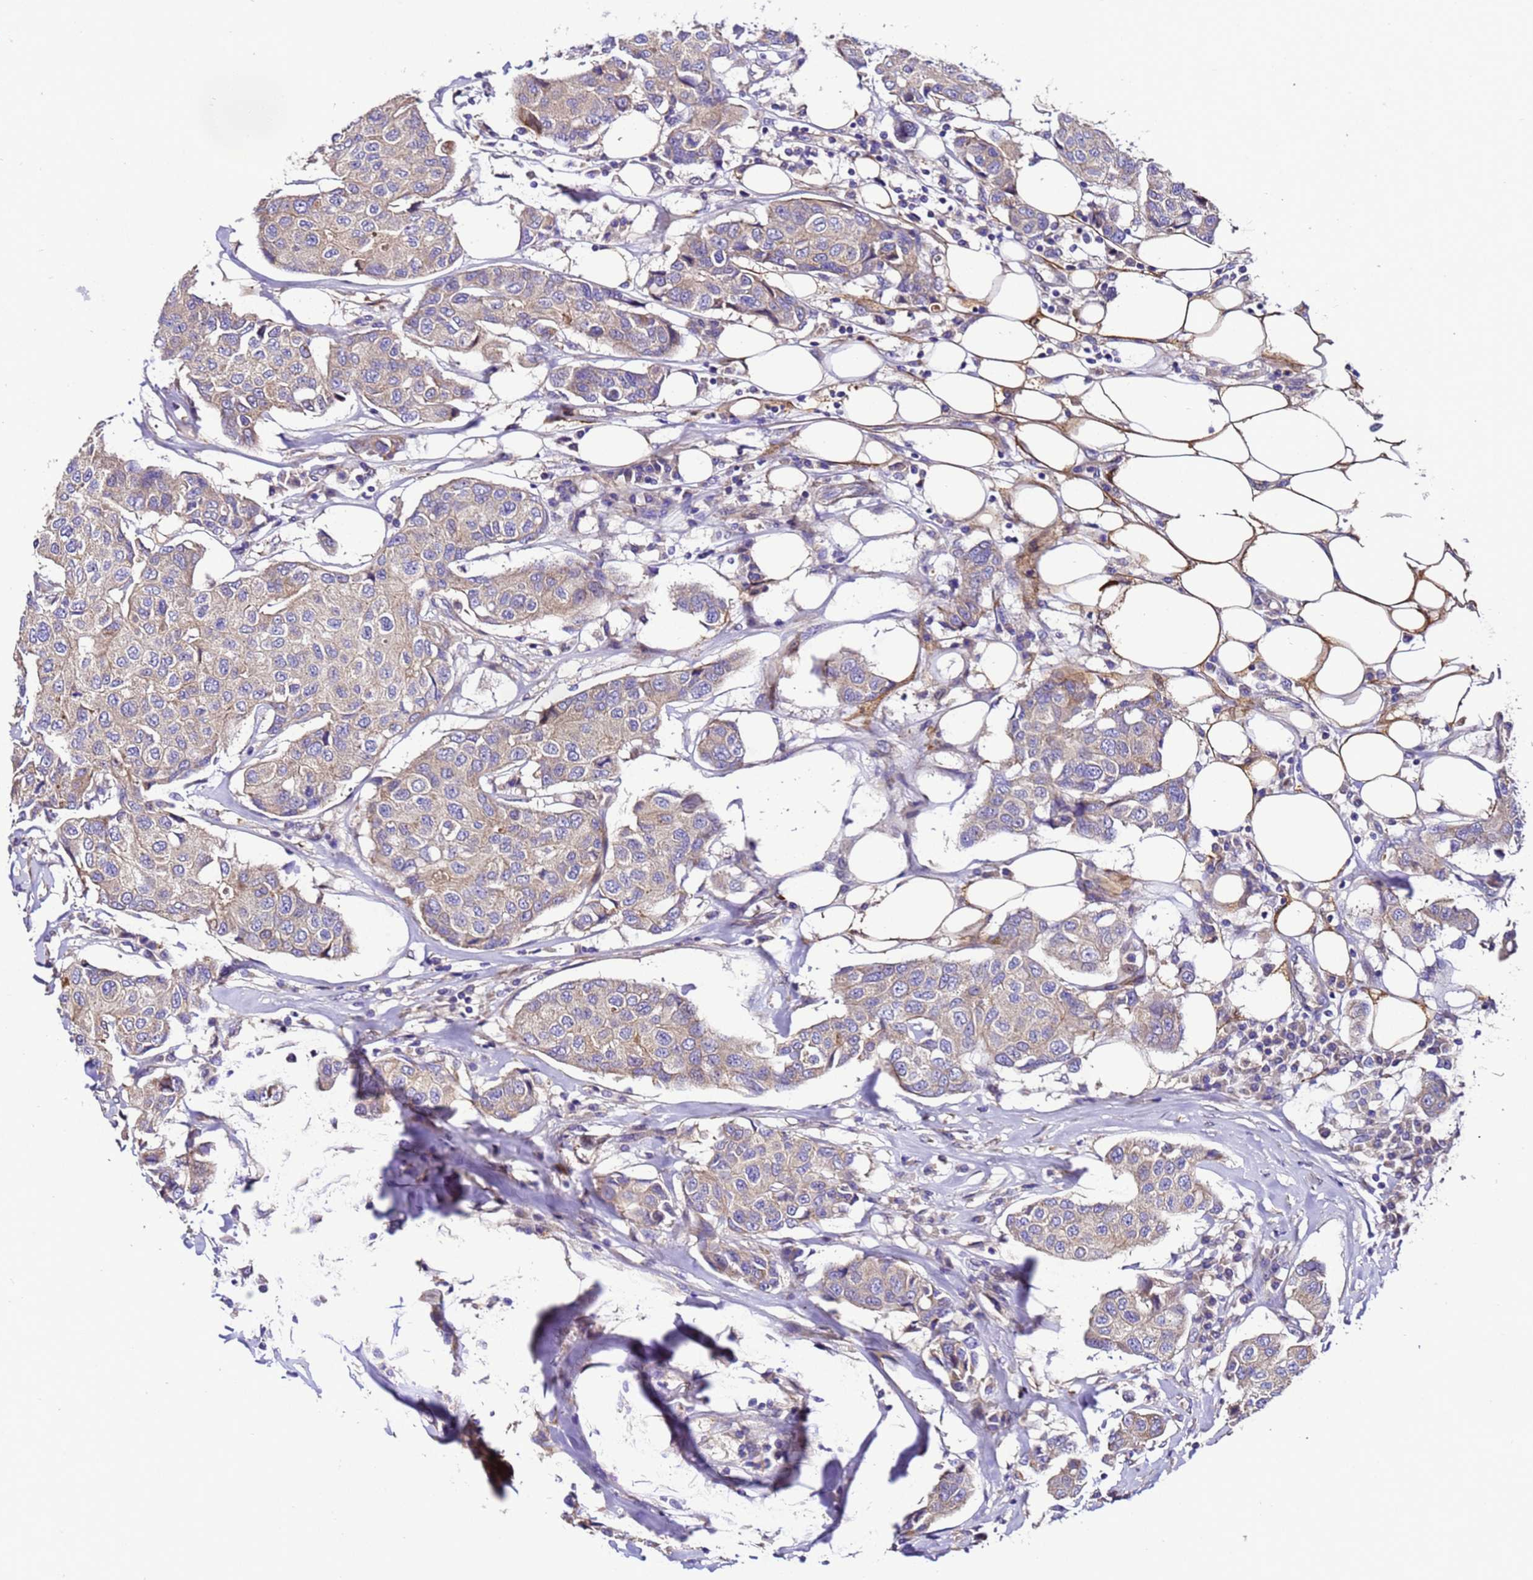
{"staining": {"intensity": "weak", "quantity": ">75%", "location": "cytoplasmic/membranous"}, "tissue": "breast cancer", "cell_type": "Tumor cells", "image_type": "cancer", "snomed": [{"axis": "morphology", "description": "Duct carcinoma"}, {"axis": "topography", "description": "Breast"}], "caption": "This photomicrograph demonstrates breast intraductal carcinoma stained with IHC to label a protein in brown. The cytoplasmic/membranous of tumor cells show weak positivity for the protein. Nuclei are counter-stained blue.", "gene": "ZNF417", "patient": {"sex": "female", "age": 80}}